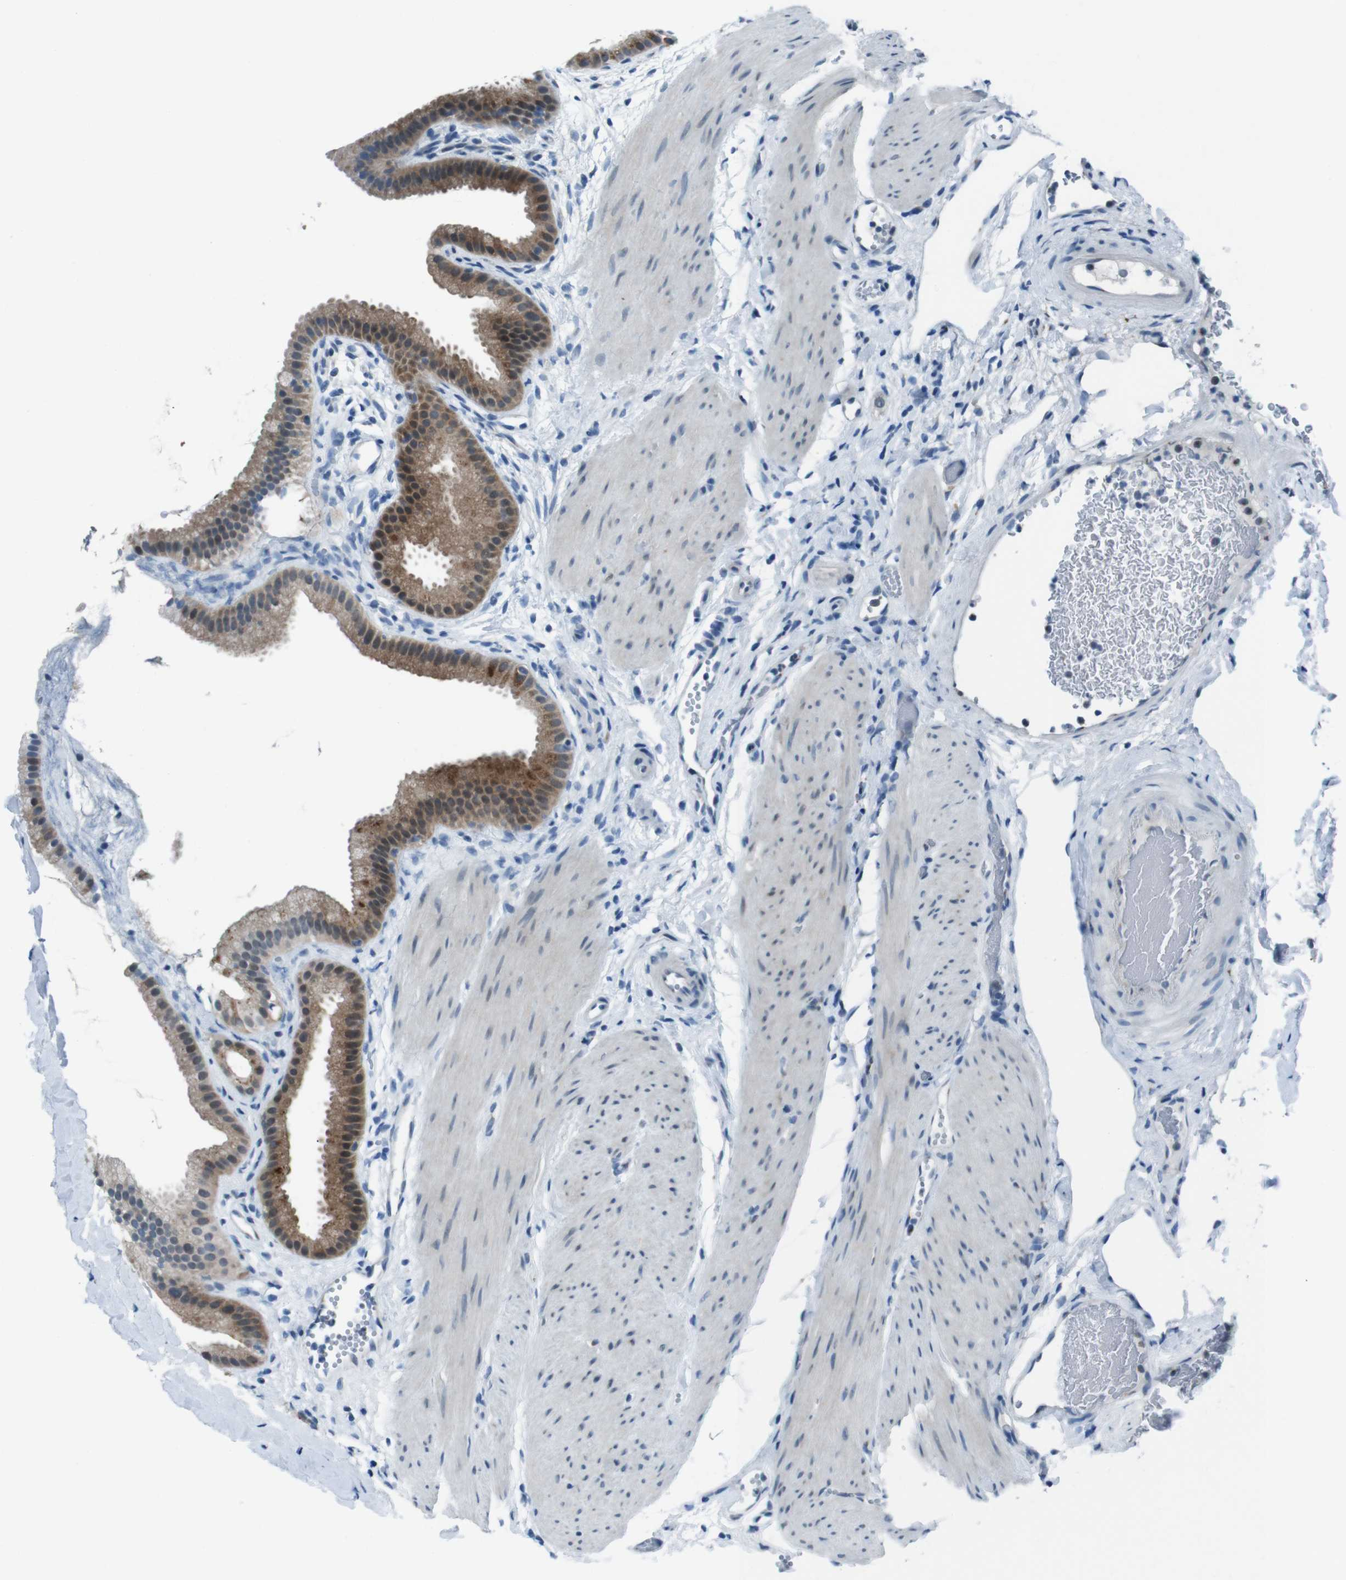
{"staining": {"intensity": "moderate", "quantity": ">75%", "location": "cytoplasmic/membranous,nuclear"}, "tissue": "gallbladder", "cell_type": "Glandular cells", "image_type": "normal", "snomed": [{"axis": "morphology", "description": "Normal tissue, NOS"}, {"axis": "topography", "description": "Gallbladder"}], "caption": "Moderate cytoplasmic/membranous,nuclear protein expression is seen in about >75% of glandular cells in gallbladder. (IHC, brightfield microscopy, high magnification).", "gene": "LRP5", "patient": {"sex": "female", "age": 64}}